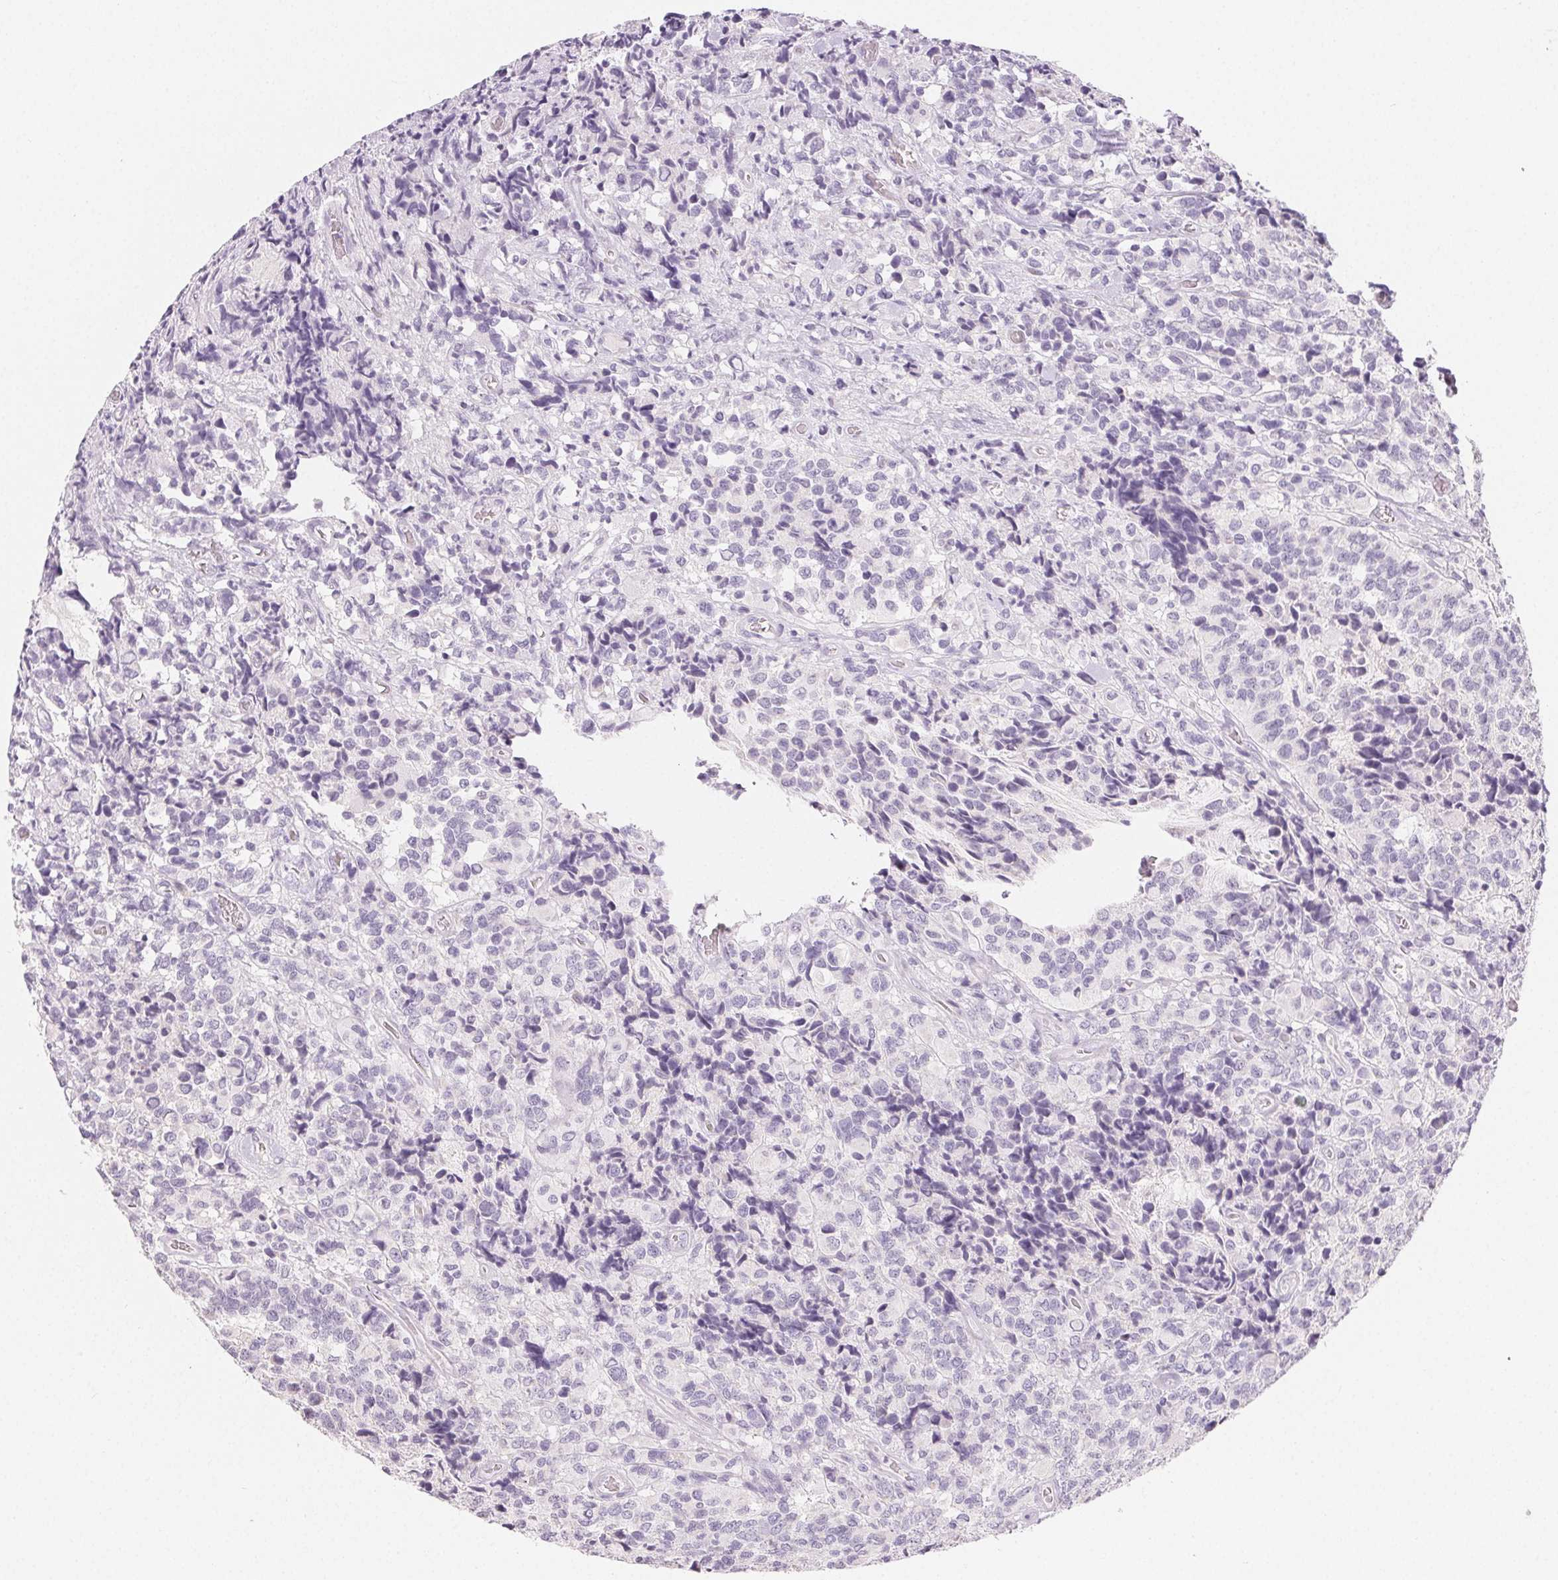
{"staining": {"intensity": "negative", "quantity": "none", "location": "none"}, "tissue": "glioma", "cell_type": "Tumor cells", "image_type": "cancer", "snomed": [{"axis": "morphology", "description": "Glioma, malignant, High grade"}, {"axis": "topography", "description": "Brain"}], "caption": "Protein analysis of malignant glioma (high-grade) demonstrates no significant expression in tumor cells. Brightfield microscopy of IHC stained with DAB (3,3'-diaminobenzidine) (brown) and hematoxylin (blue), captured at high magnification.", "gene": "MIOX", "patient": {"sex": "male", "age": 39}}